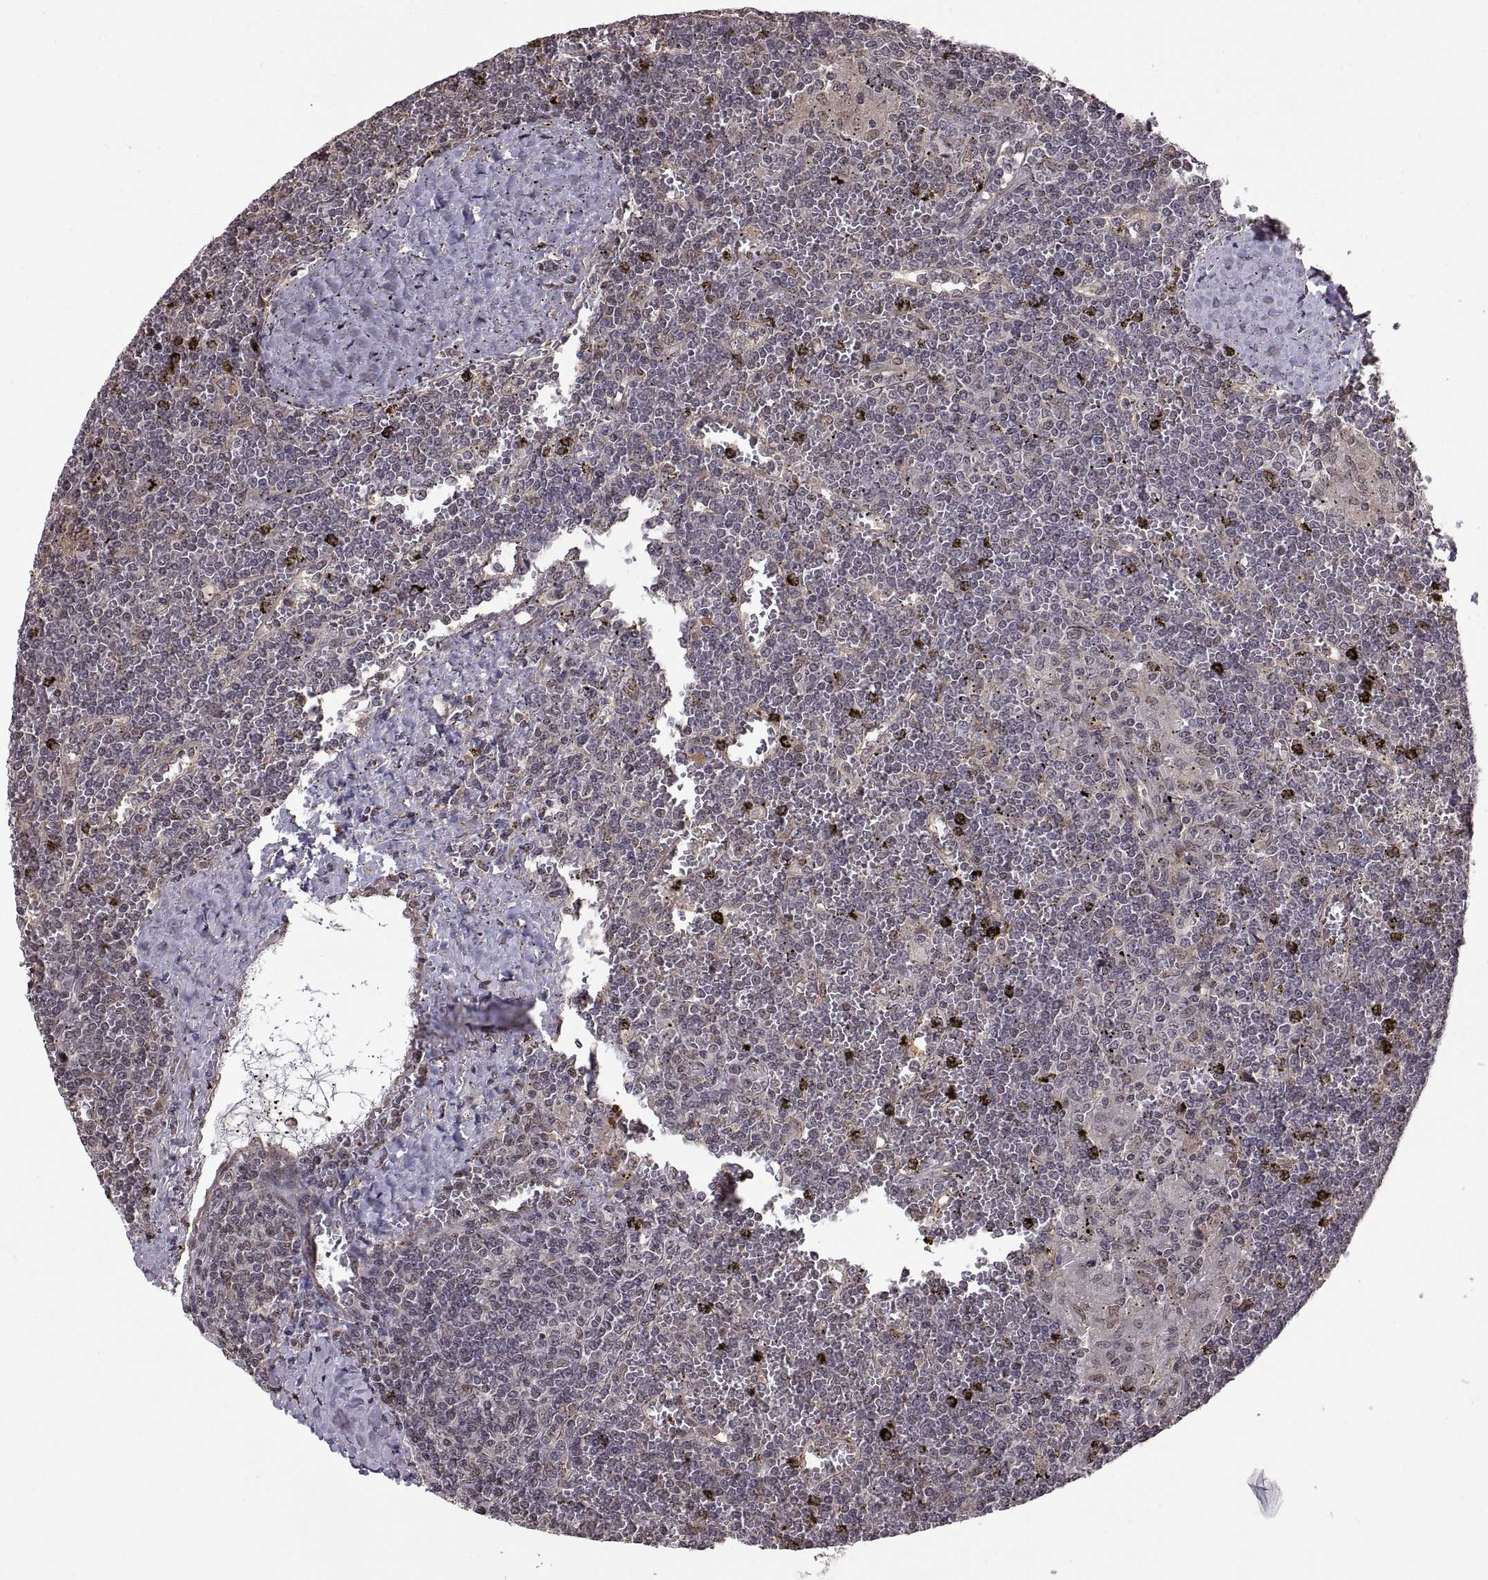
{"staining": {"intensity": "negative", "quantity": "none", "location": "none"}, "tissue": "lymphoma", "cell_type": "Tumor cells", "image_type": "cancer", "snomed": [{"axis": "morphology", "description": "Malignant lymphoma, non-Hodgkin's type, Low grade"}, {"axis": "topography", "description": "Spleen"}], "caption": "The micrograph displays no staining of tumor cells in lymphoma. (Immunohistochemistry, brightfield microscopy, high magnification).", "gene": "ARRB1", "patient": {"sex": "female", "age": 19}}